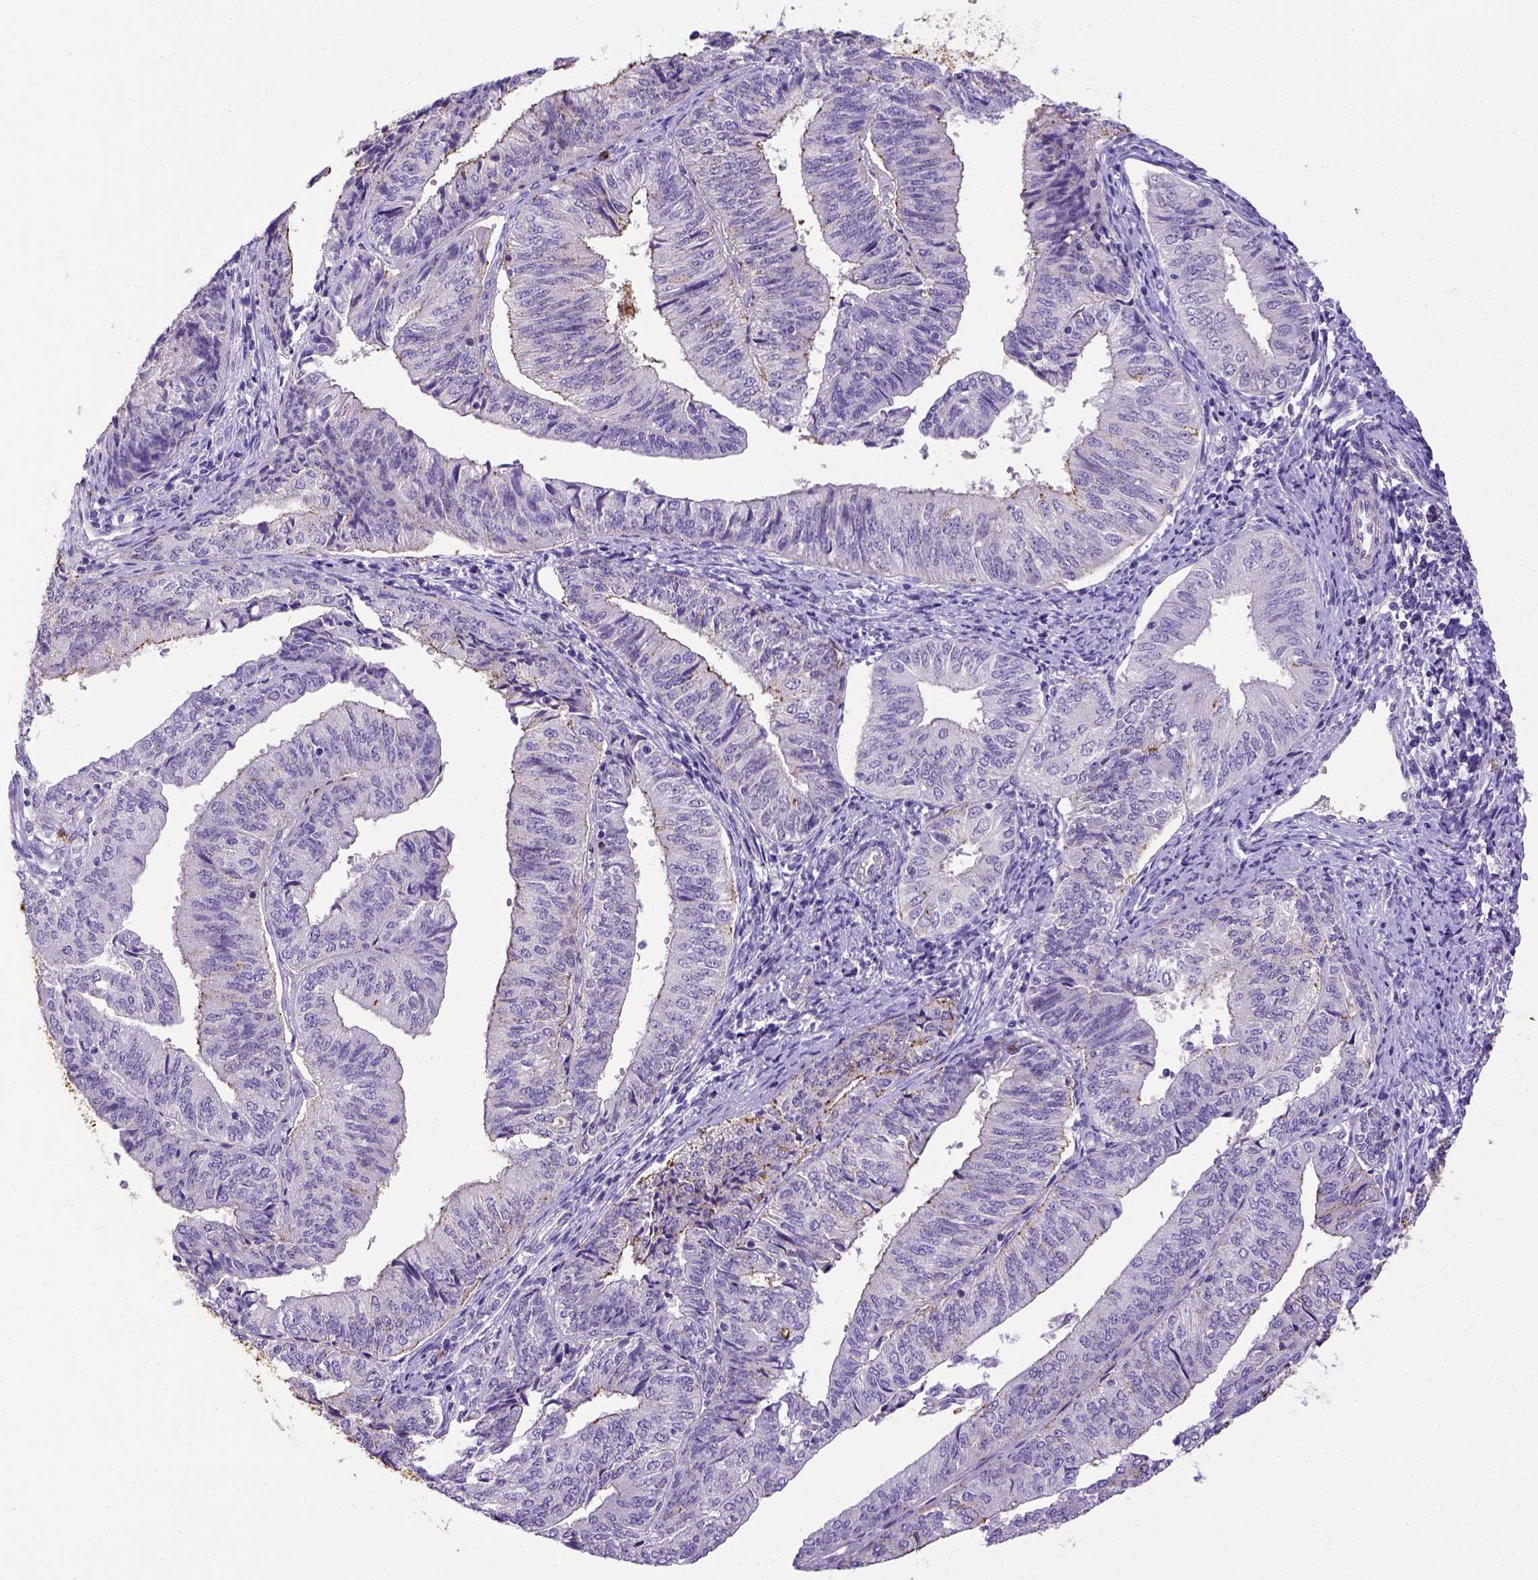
{"staining": {"intensity": "negative", "quantity": "none", "location": "none"}, "tissue": "endometrial cancer", "cell_type": "Tumor cells", "image_type": "cancer", "snomed": [{"axis": "morphology", "description": "Adenocarcinoma, NOS"}, {"axis": "topography", "description": "Endometrium"}], "caption": "Tumor cells are negative for protein expression in human adenocarcinoma (endometrial).", "gene": "B3GAT1", "patient": {"sex": "female", "age": 58}}